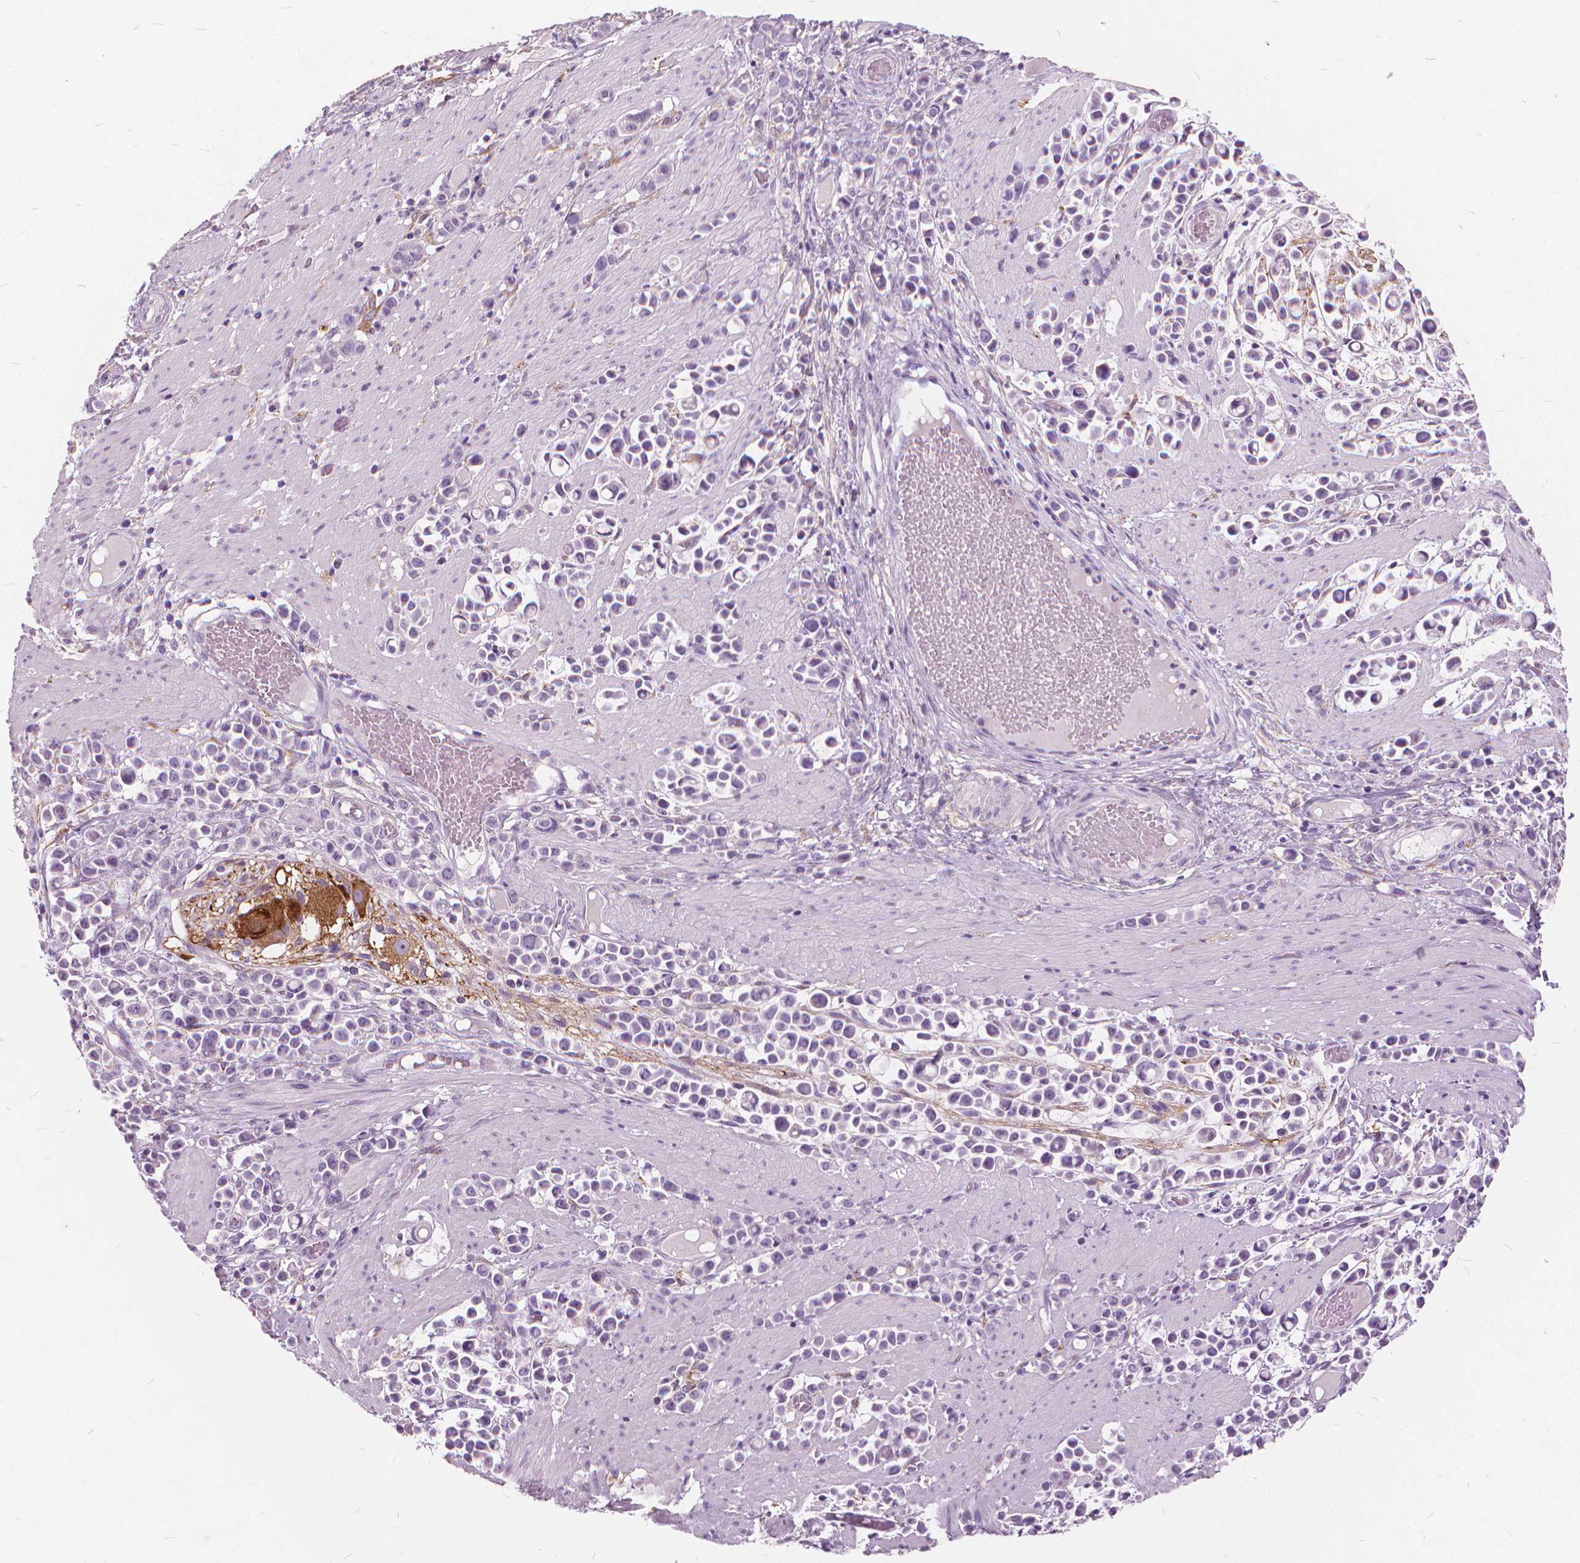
{"staining": {"intensity": "negative", "quantity": "none", "location": "none"}, "tissue": "stomach cancer", "cell_type": "Tumor cells", "image_type": "cancer", "snomed": [{"axis": "morphology", "description": "Adenocarcinoma, NOS"}, {"axis": "topography", "description": "Stomach"}], "caption": "Tumor cells are negative for brown protein staining in stomach cancer (adenocarcinoma).", "gene": "DNM1", "patient": {"sex": "male", "age": 82}}